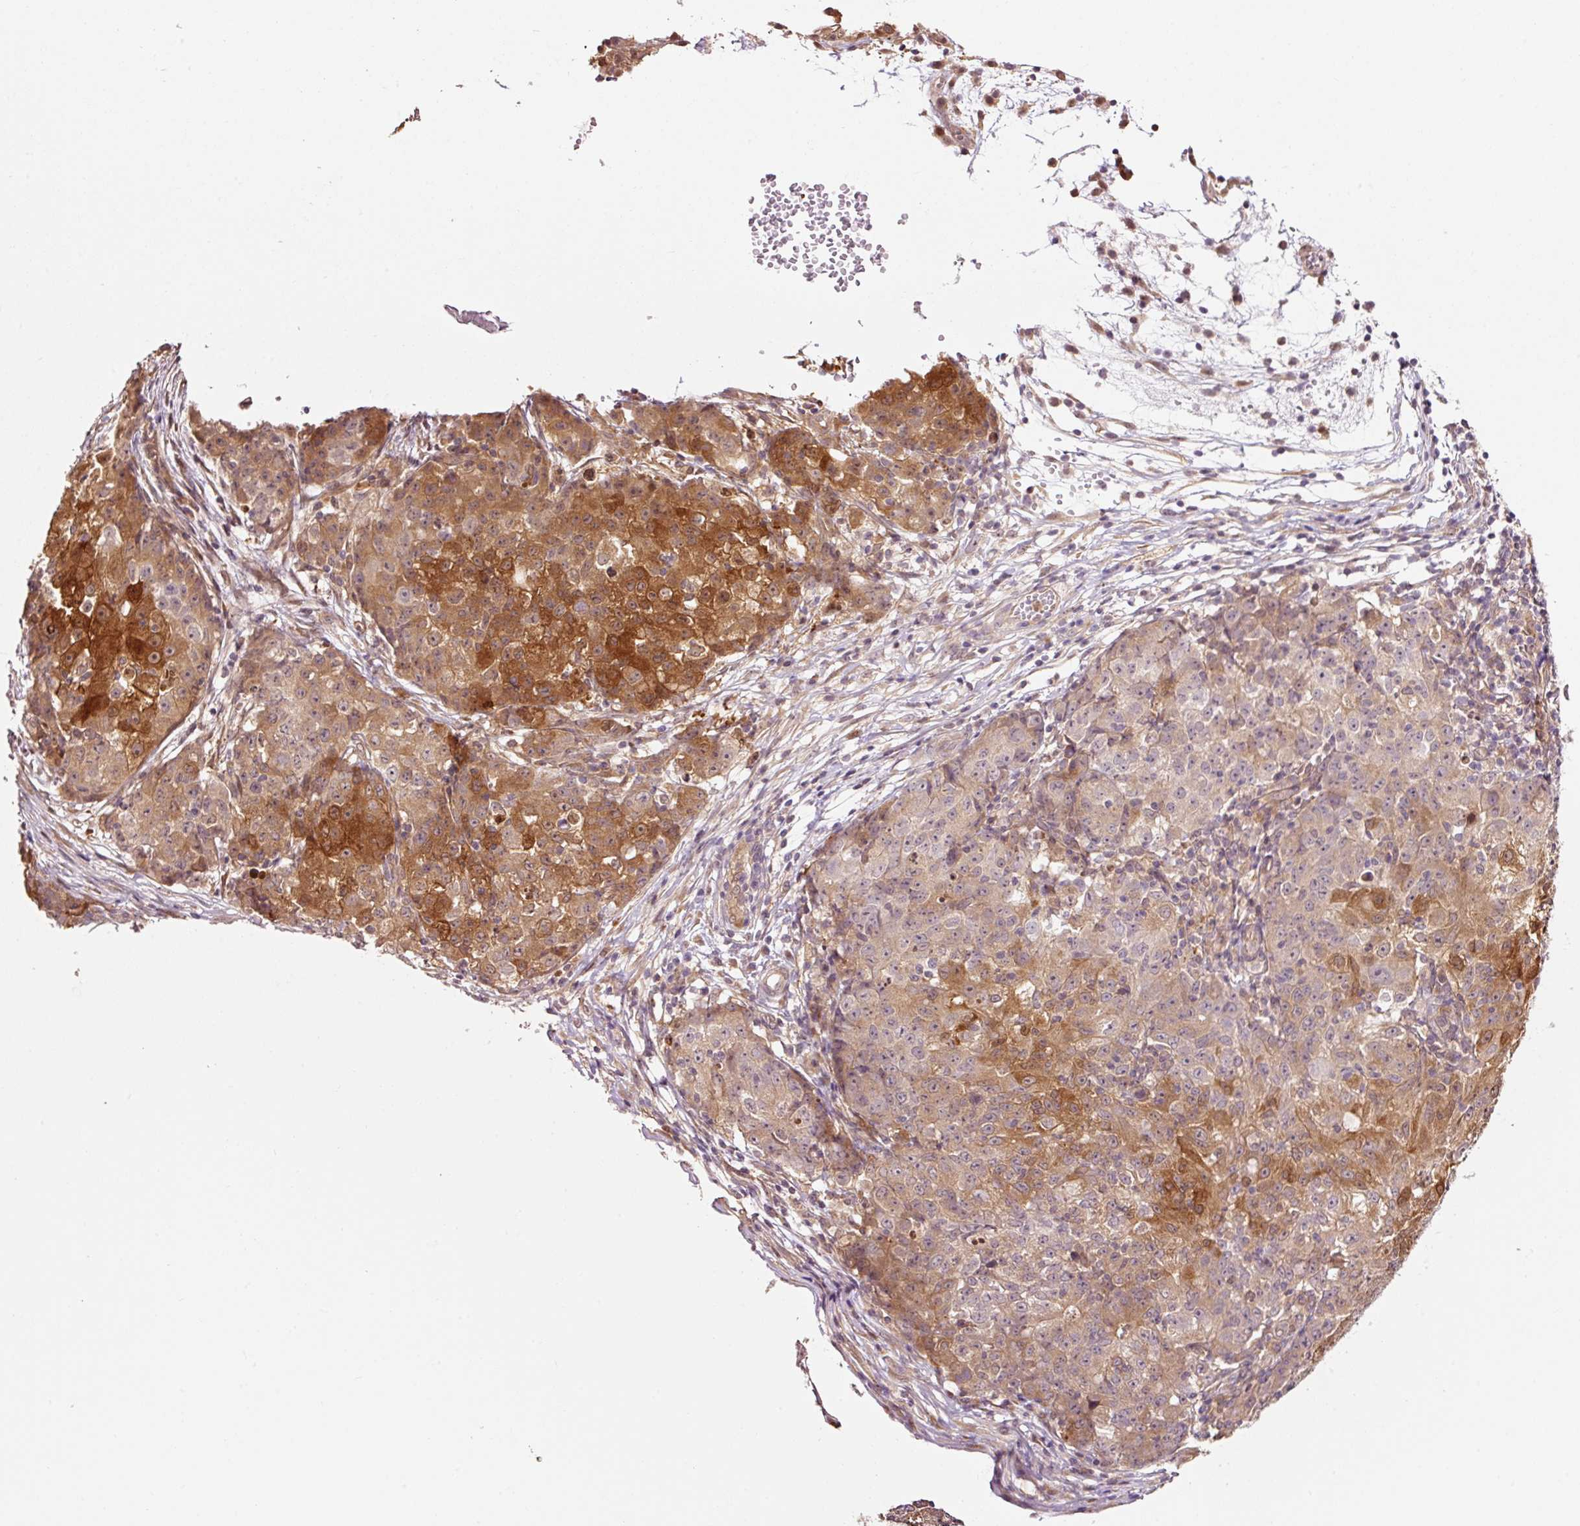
{"staining": {"intensity": "moderate", "quantity": "25%-75%", "location": "cytoplasmic/membranous,nuclear"}, "tissue": "ovarian cancer", "cell_type": "Tumor cells", "image_type": "cancer", "snomed": [{"axis": "morphology", "description": "Carcinoma, endometroid"}, {"axis": "topography", "description": "Ovary"}], "caption": "Approximately 25%-75% of tumor cells in ovarian cancer (endometroid carcinoma) display moderate cytoplasmic/membranous and nuclear protein expression as visualized by brown immunohistochemical staining.", "gene": "FBXL14", "patient": {"sex": "female", "age": 42}}